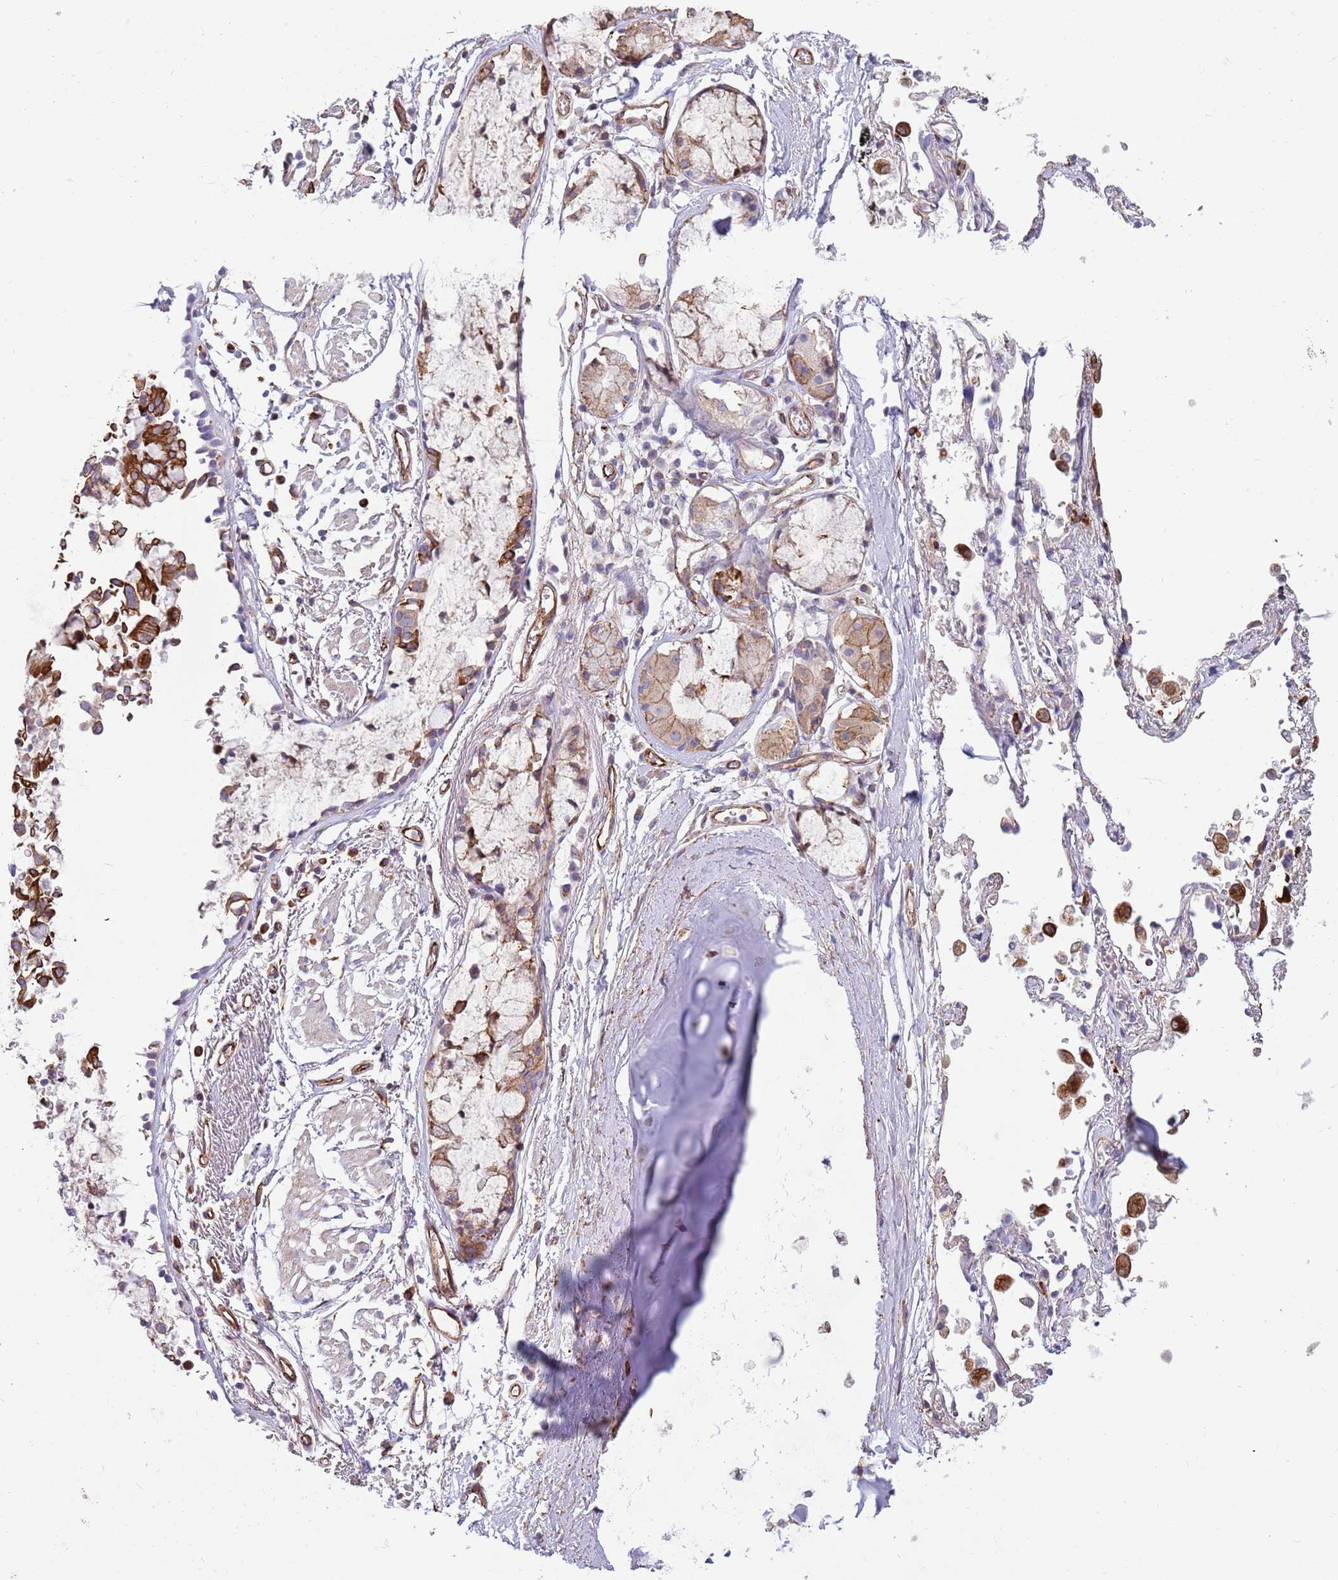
{"staining": {"intensity": "negative", "quantity": "none", "location": "none"}, "tissue": "adipose tissue", "cell_type": "Adipocytes", "image_type": "normal", "snomed": [{"axis": "morphology", "description": "Normal tissue, NOS"}, {"axis": "topography", "description": "Cartilage tissue"}], "caption": "Adipose tissue was stained to show a protein in brown. There is no significant expression in adipocytes.", "gene": "MOGAT1", "patient": {"sex": "male", "age": 73}}